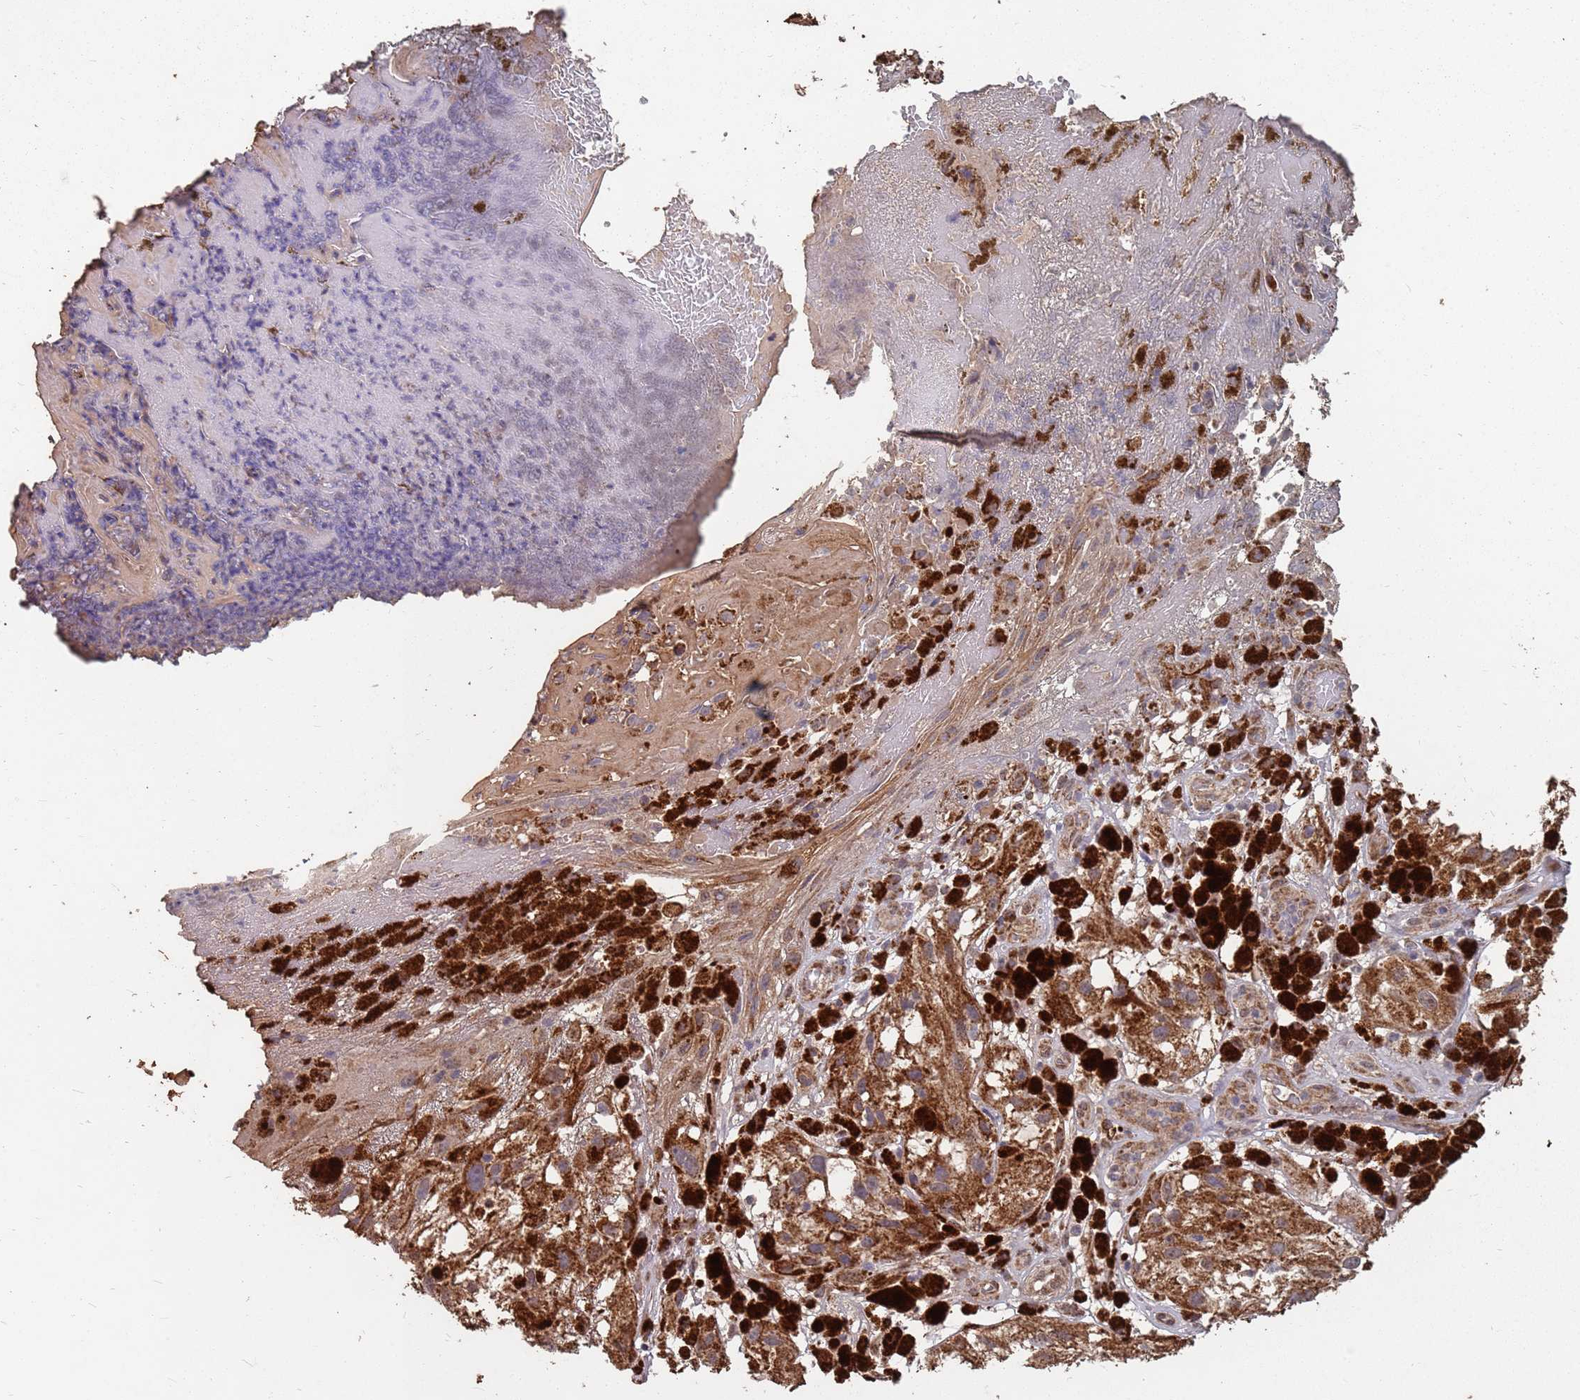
{"staining": {"intensity": "strong", "quantity": ">75%", "location": "cytoplasmic/membranous"}, "tissue": "melanoma", "cell_type": "Tumor cells", "image_type": "cancer", "snomed": [{"axis": "morphology", "description": "Malignant melanoma, NOS"}, {"axis": "topography", "description": "Skin"}], "caption": "The immunohistochemical stain highlights strong cytoplasmic/membranous expression in tumor cells of melanoma tissue.", "gene": "PRORP", "patient": {"sex": "male", "age": 88}}